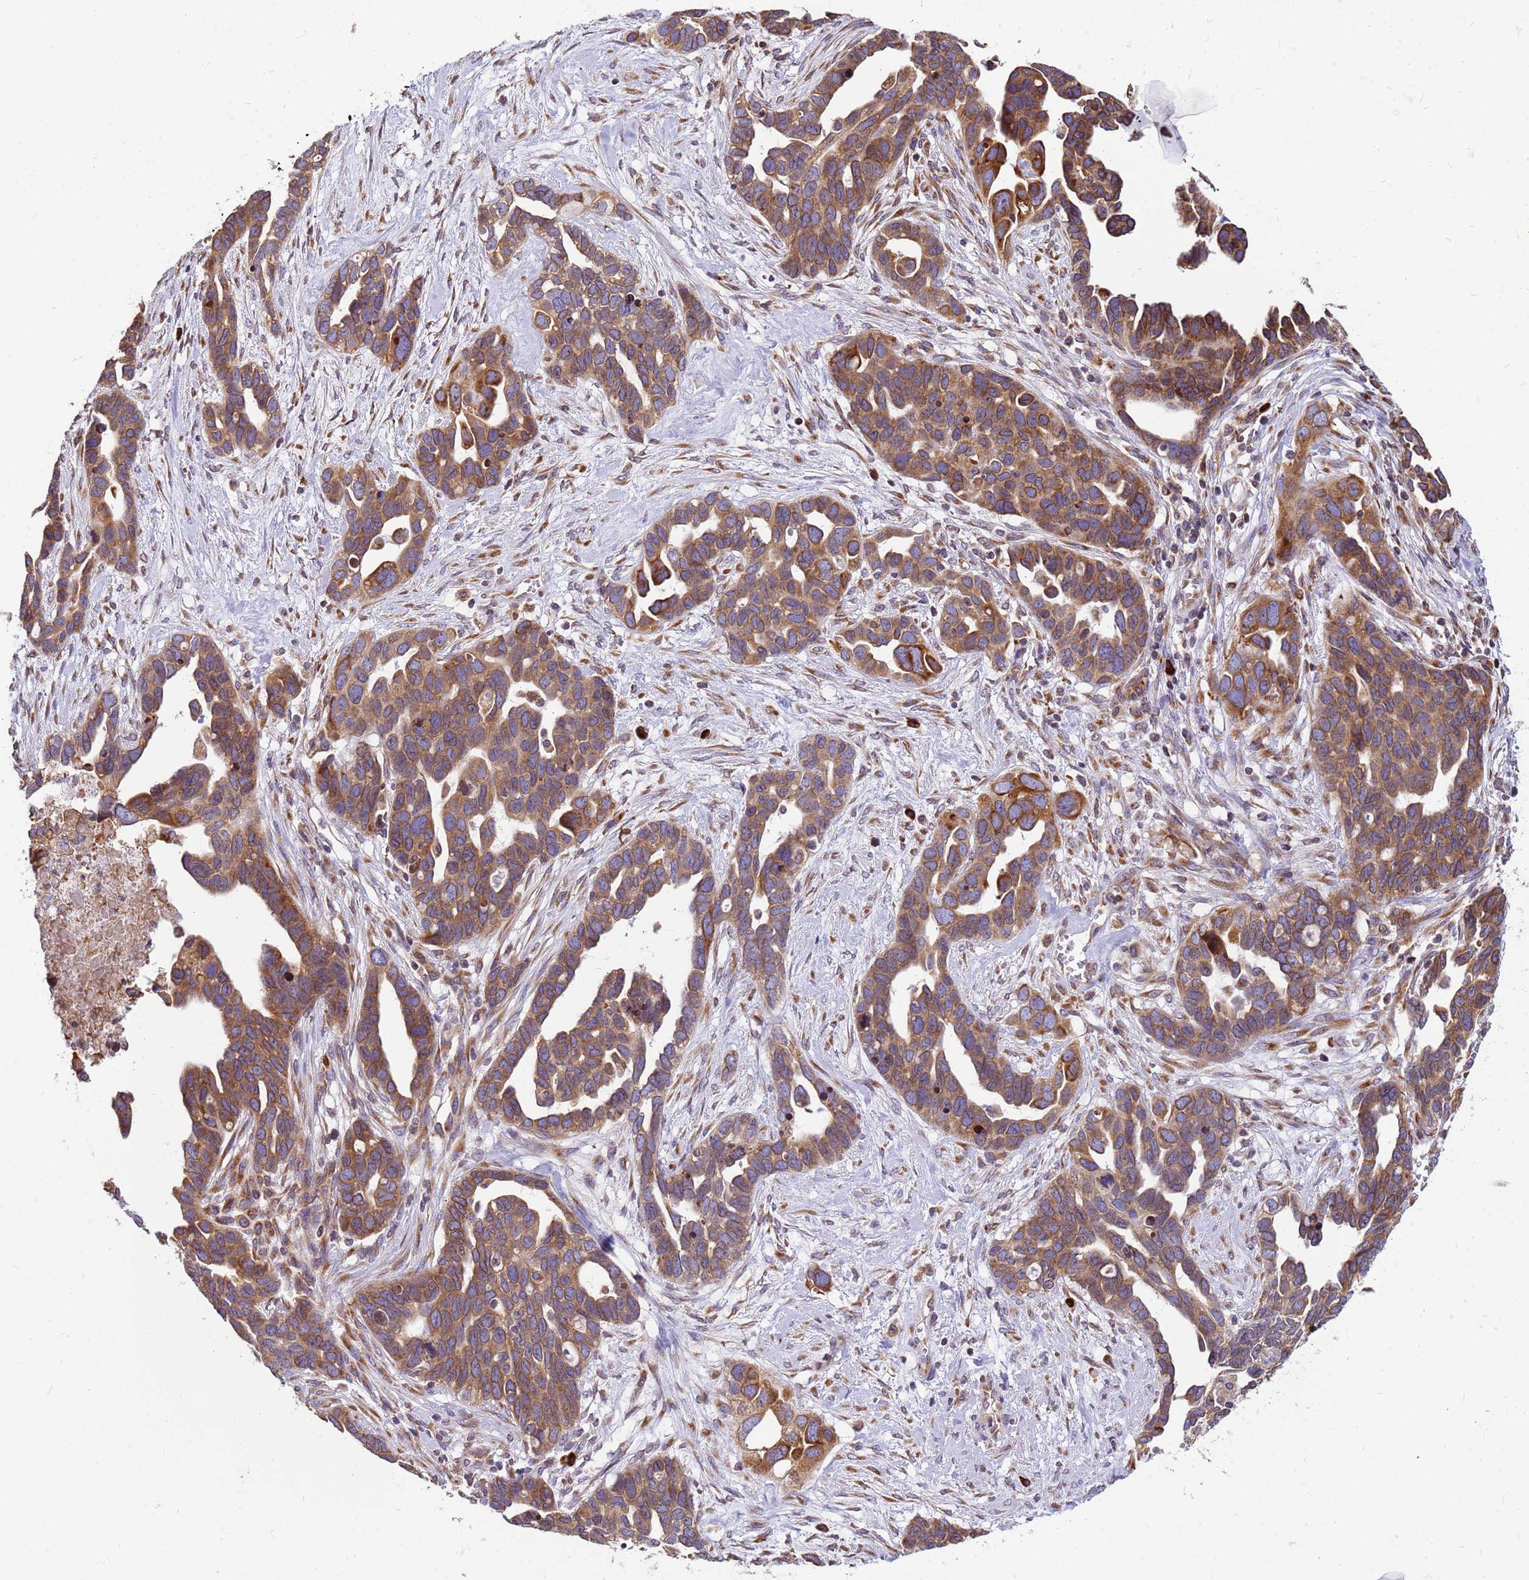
{"staining": {"intensity": "moderate", "quantity": ">75%", "location": "cytoplasmic/membranous"}, "tissue": "ovarian cancer", "cell_type": "Tumor cells", "image_type": "cancer", "snomed": [{"axis": "morphology", "description": "Cystadenocarcinoma, serous, NOS"}, {"axis": "topography", "description": "Ovary"}], "caption": "This is a histology image of immunohistochemistry staining of serous cystadenocarcinoma (ovarian), which shows moderate positivity in the cytoplasmic/membranous of tumor cells.", "gene": "SSR4", "patient": {"sex": "female", "age": 54}}